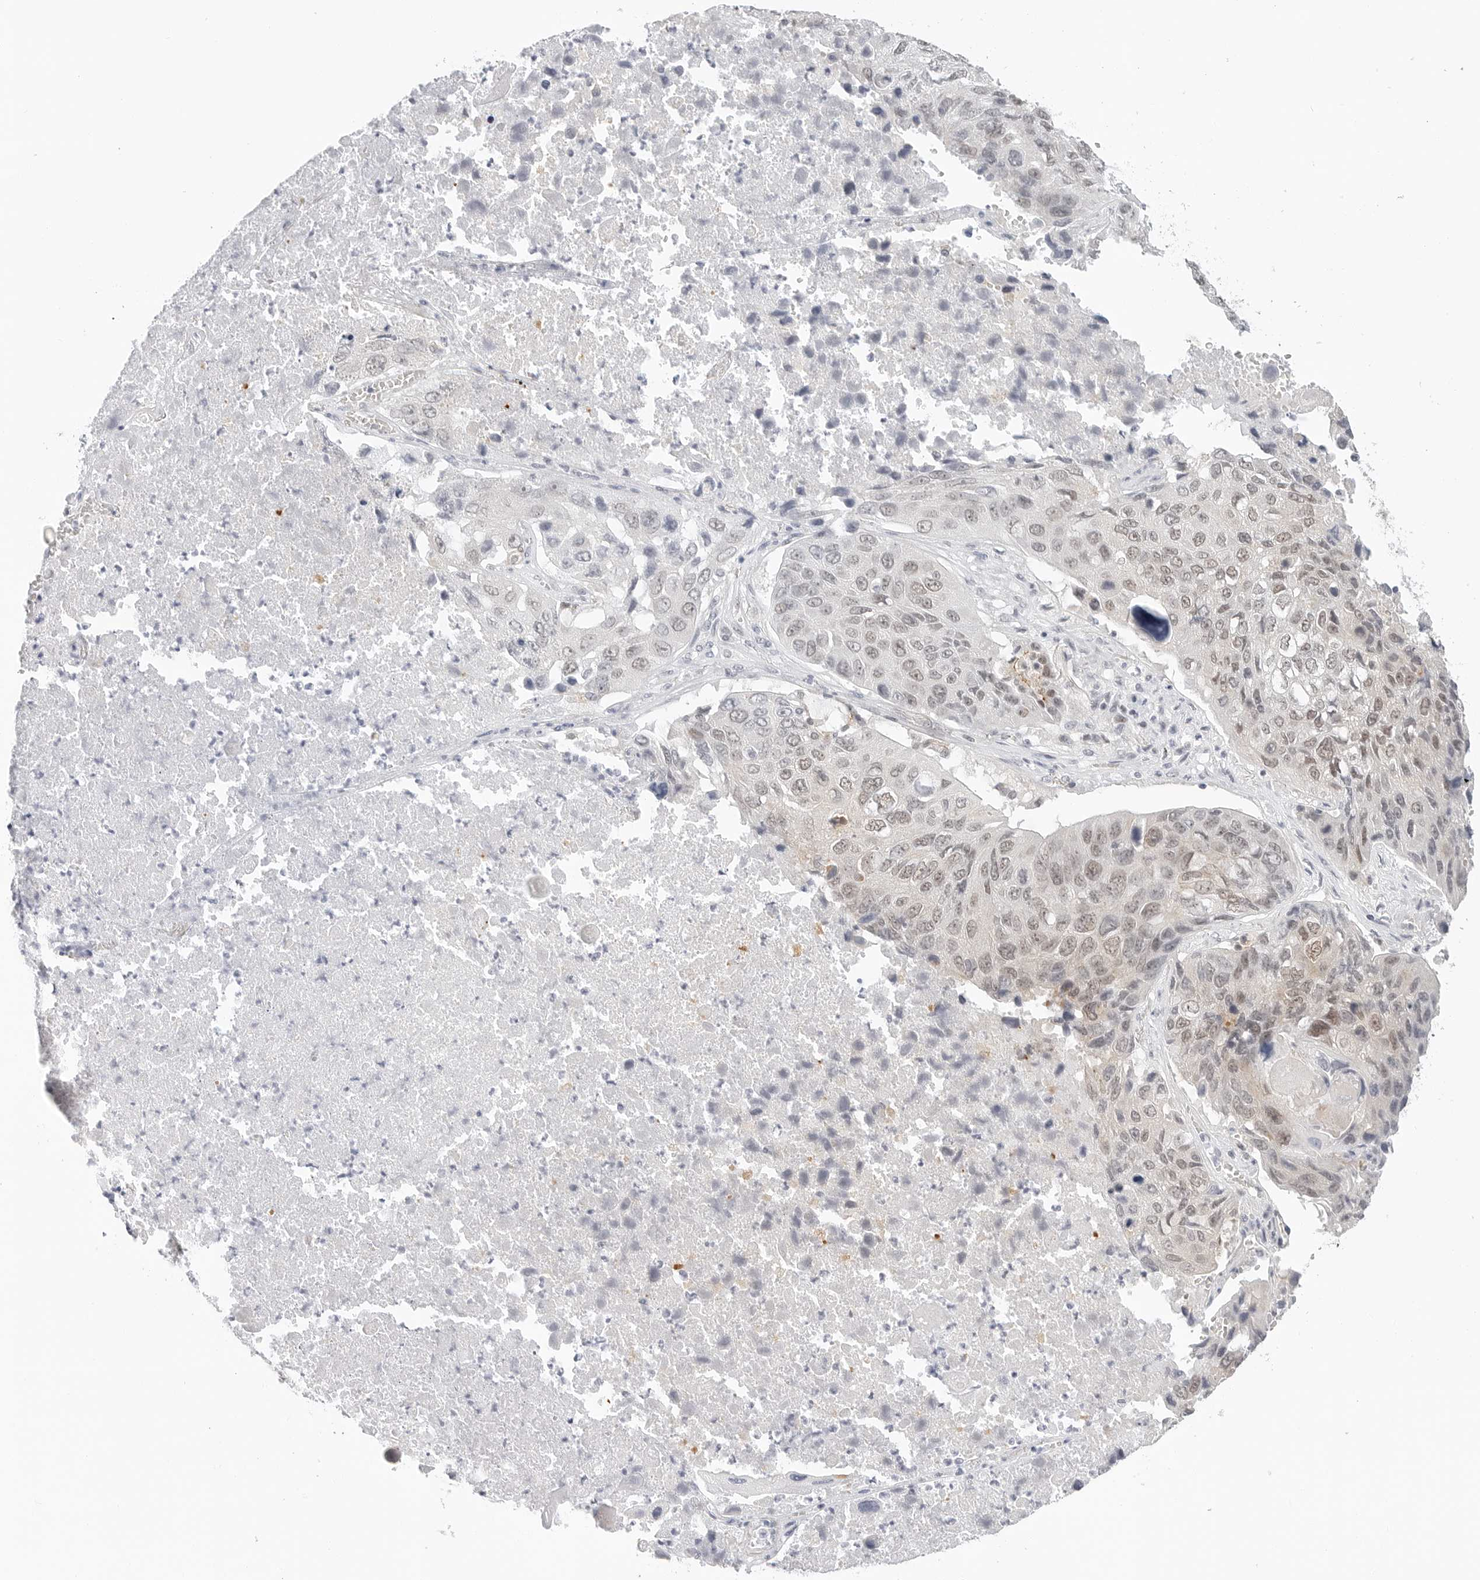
{"staining": {"intensity": "weak", "quantity": ">75%", "location": "nuclear"}, "tissue": "lung cancer", "cell_type": "Tumor cells", "image_type": "cancer", "snomed": [{"axis": "morphology", "description": "Squamous cell carcinoma, NOS"}, {"axis": "topography", "description": "Lung"}], "caption": "Tumor cells demonstrate low levels of weak nuclear staining in approximately >75% of cells in human lung squamous cell carcinoma.", "gene": "TSEN2", "patient": {"sex": "male", "age": 61}}